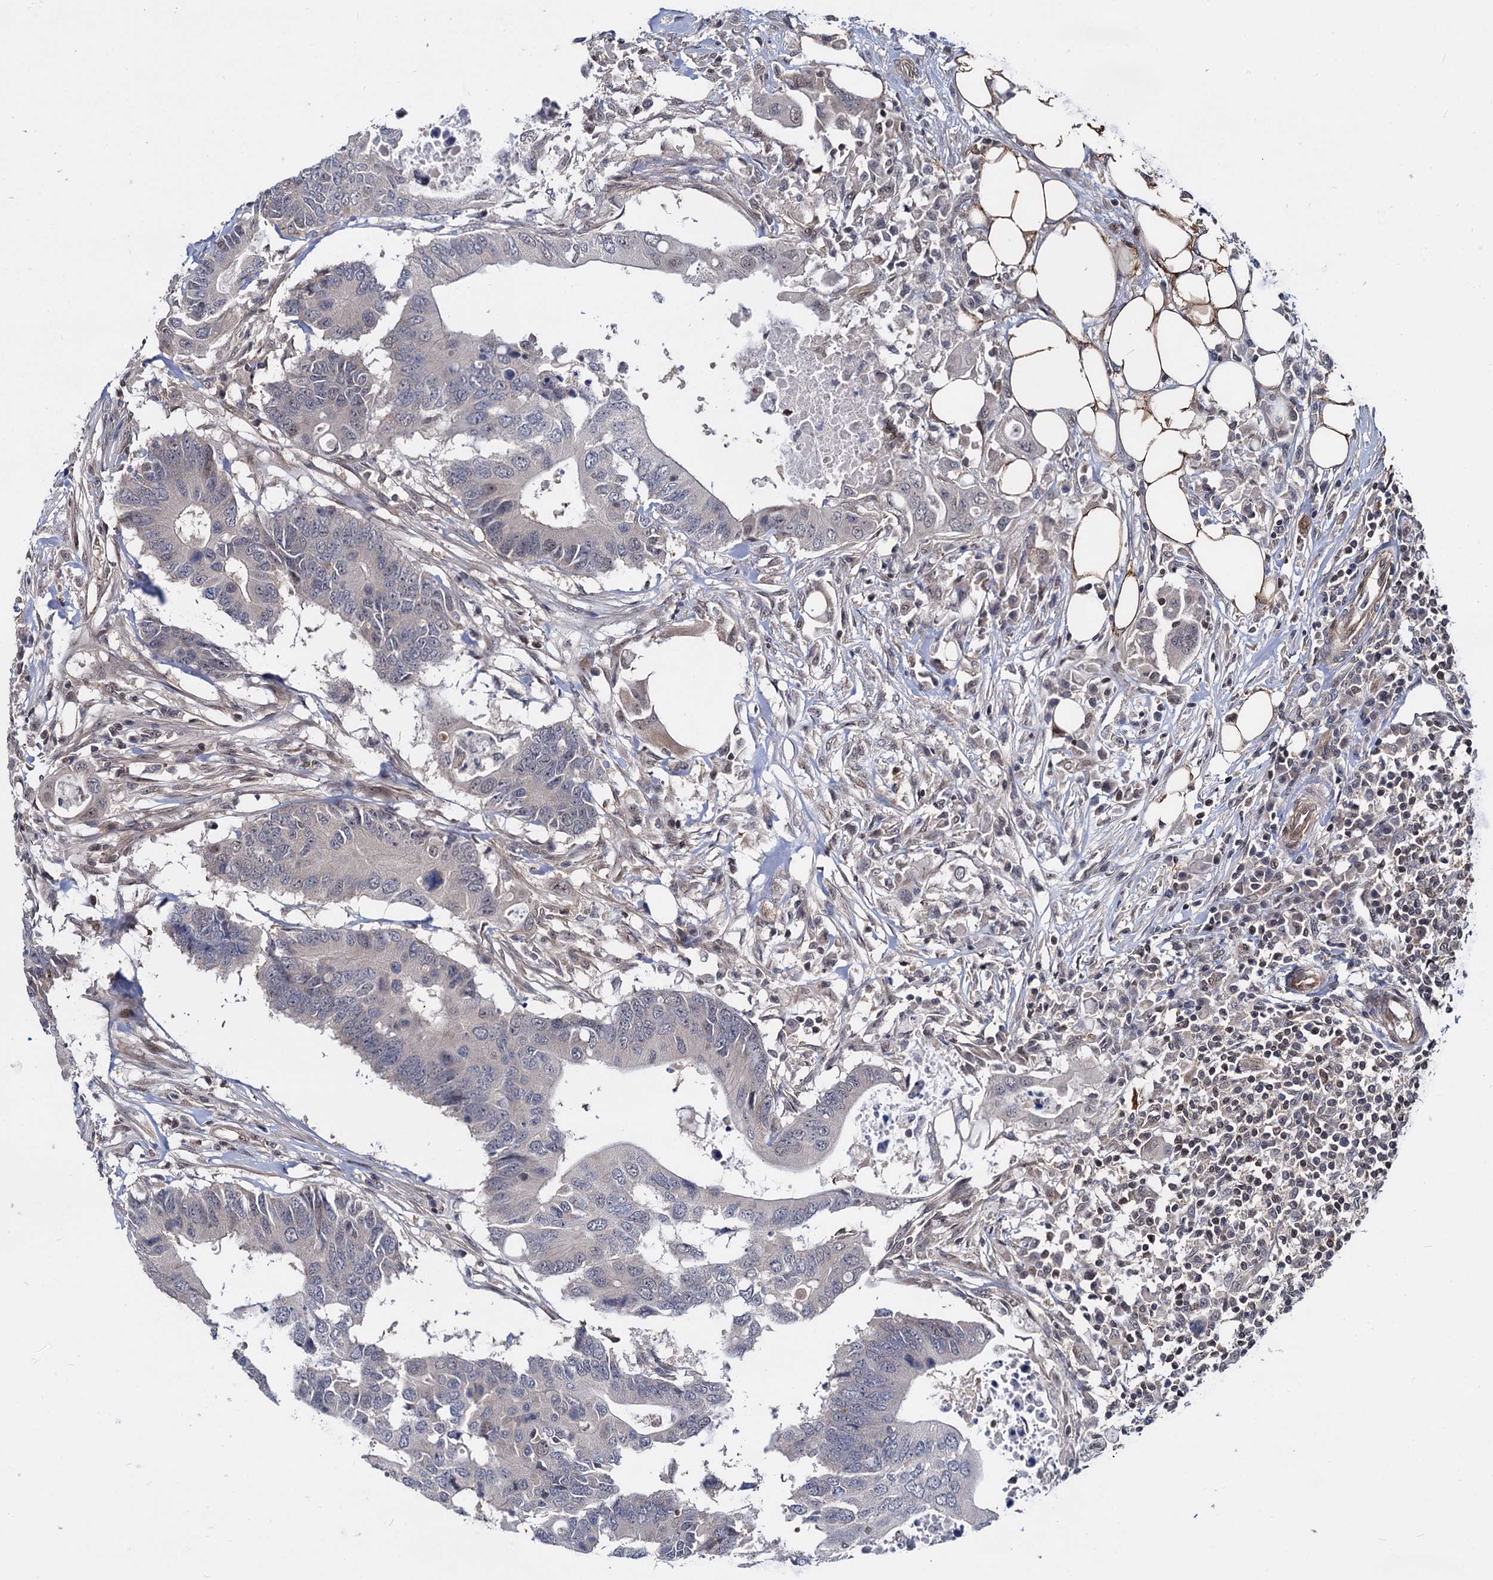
{"staining": {"intensity": "weak", "quantity": "<25%", "location": "nuclear"}, "tissue": "colorectal cancer", "cell_type": "Tumor cells", "image_type": "cancer", "snomed": [{"axis": "morphology", "description": "Adenocarcinoma, NOS"}, {"axis": "topography", "description": "Colon"}], "caption": "Immunohistochemical staining of human colorectal cancer (adenocarcinoma) displays no significant positivity in tumor cells.", "gene": "UBLCP1", "patient": {"sex": "male", "age": 71}}